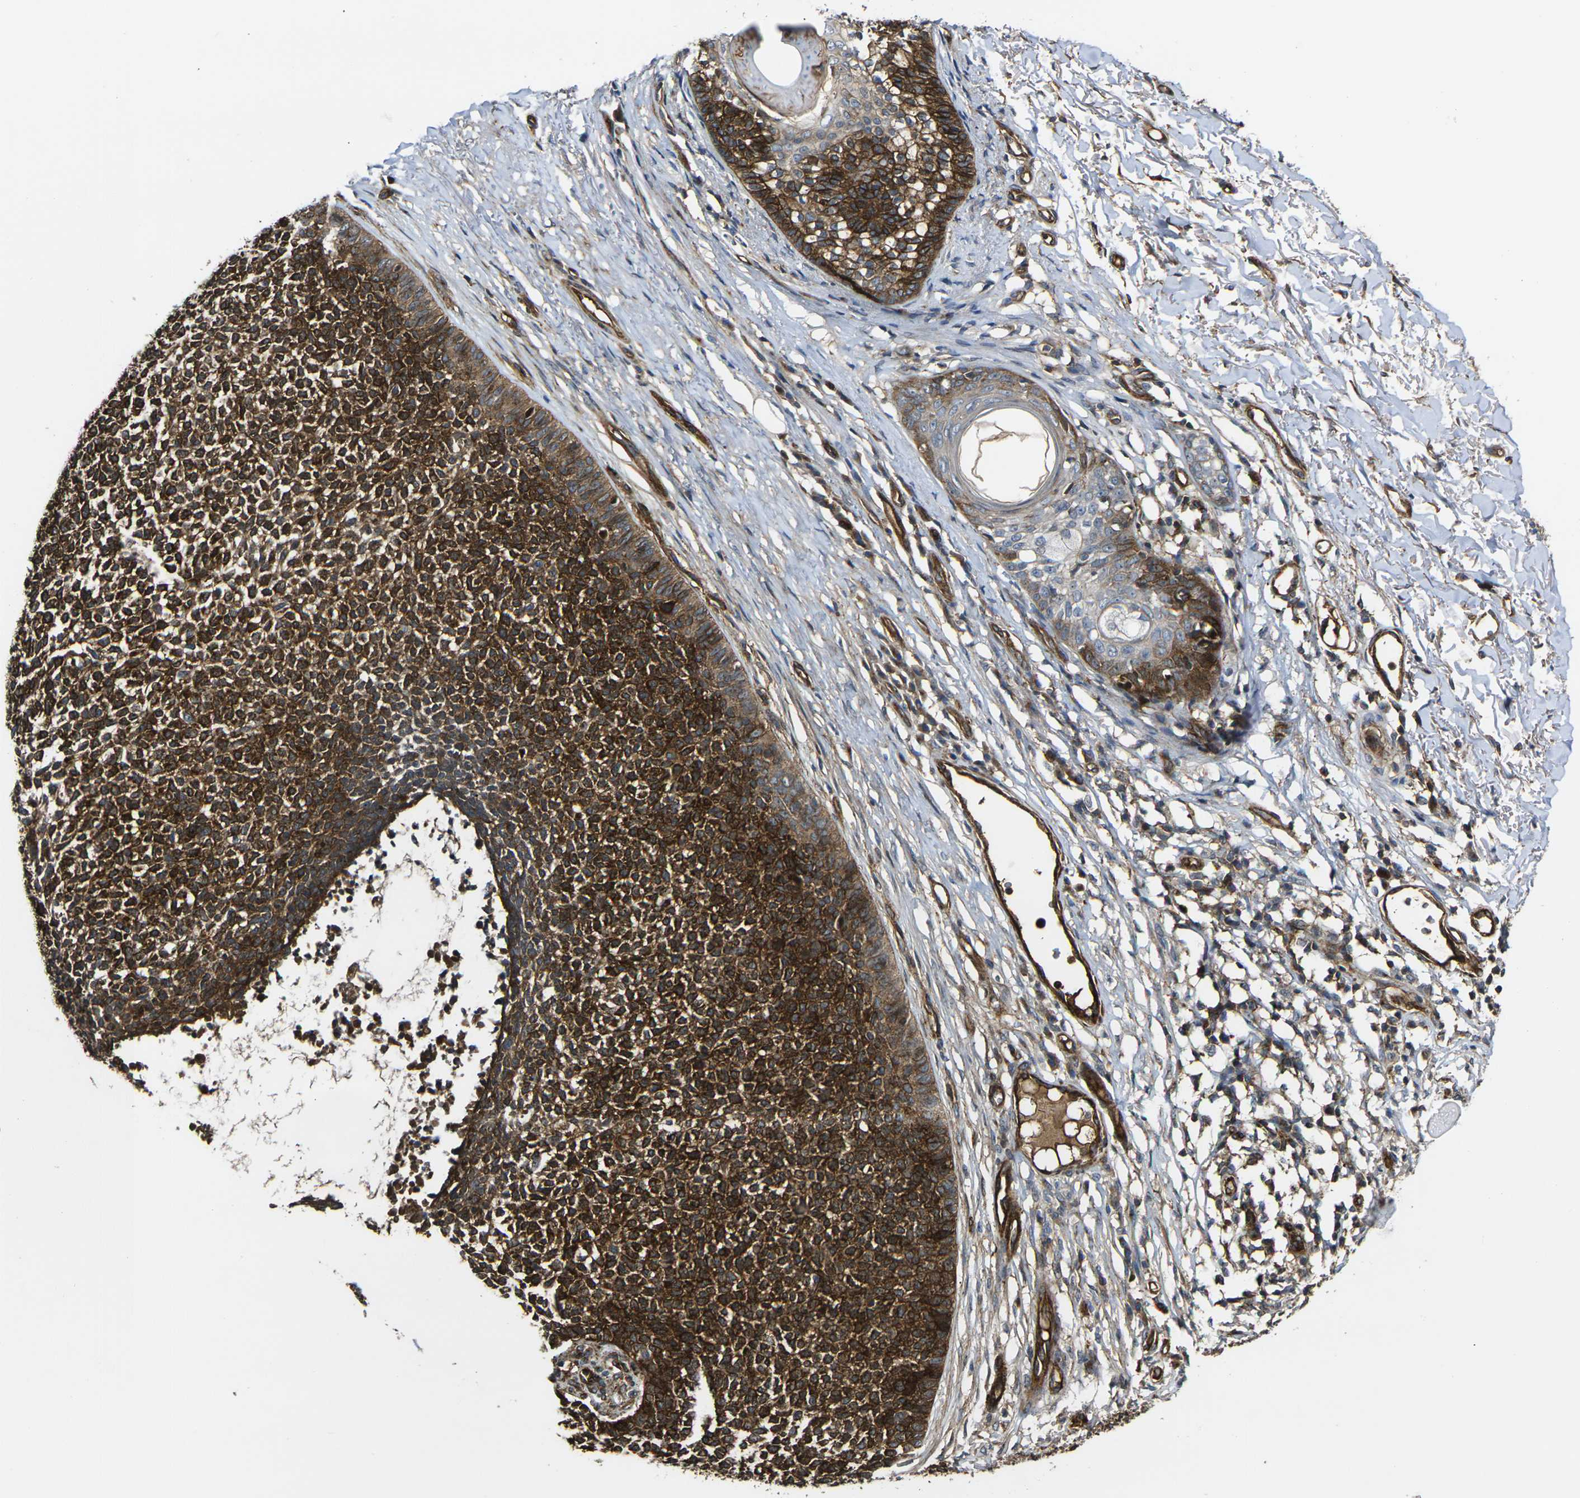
{"staining": {"intensity": "strong", "quantity": ">75%", "location": "cytoplasmic/membranous"}, "tissue": "skin cancer", "cell_type": "Tumor cells", "image_type": "cancer", "snomed": [{"axis": "morphology", "description": "Basal cell carcinoma"}, {"axis": "topography", "description": "Skin"}], "caption": "Immunohistochemical staining of skin basal cell carcinoma demonstrates strong cytoplasmic/membranous protein staining in approximately >75% of tumor cells. The protein of interest is shown in brown color, while the nuclei are stained blue.", "gene": "ECE1", "patient": {"sex": "female", "age": 84}}